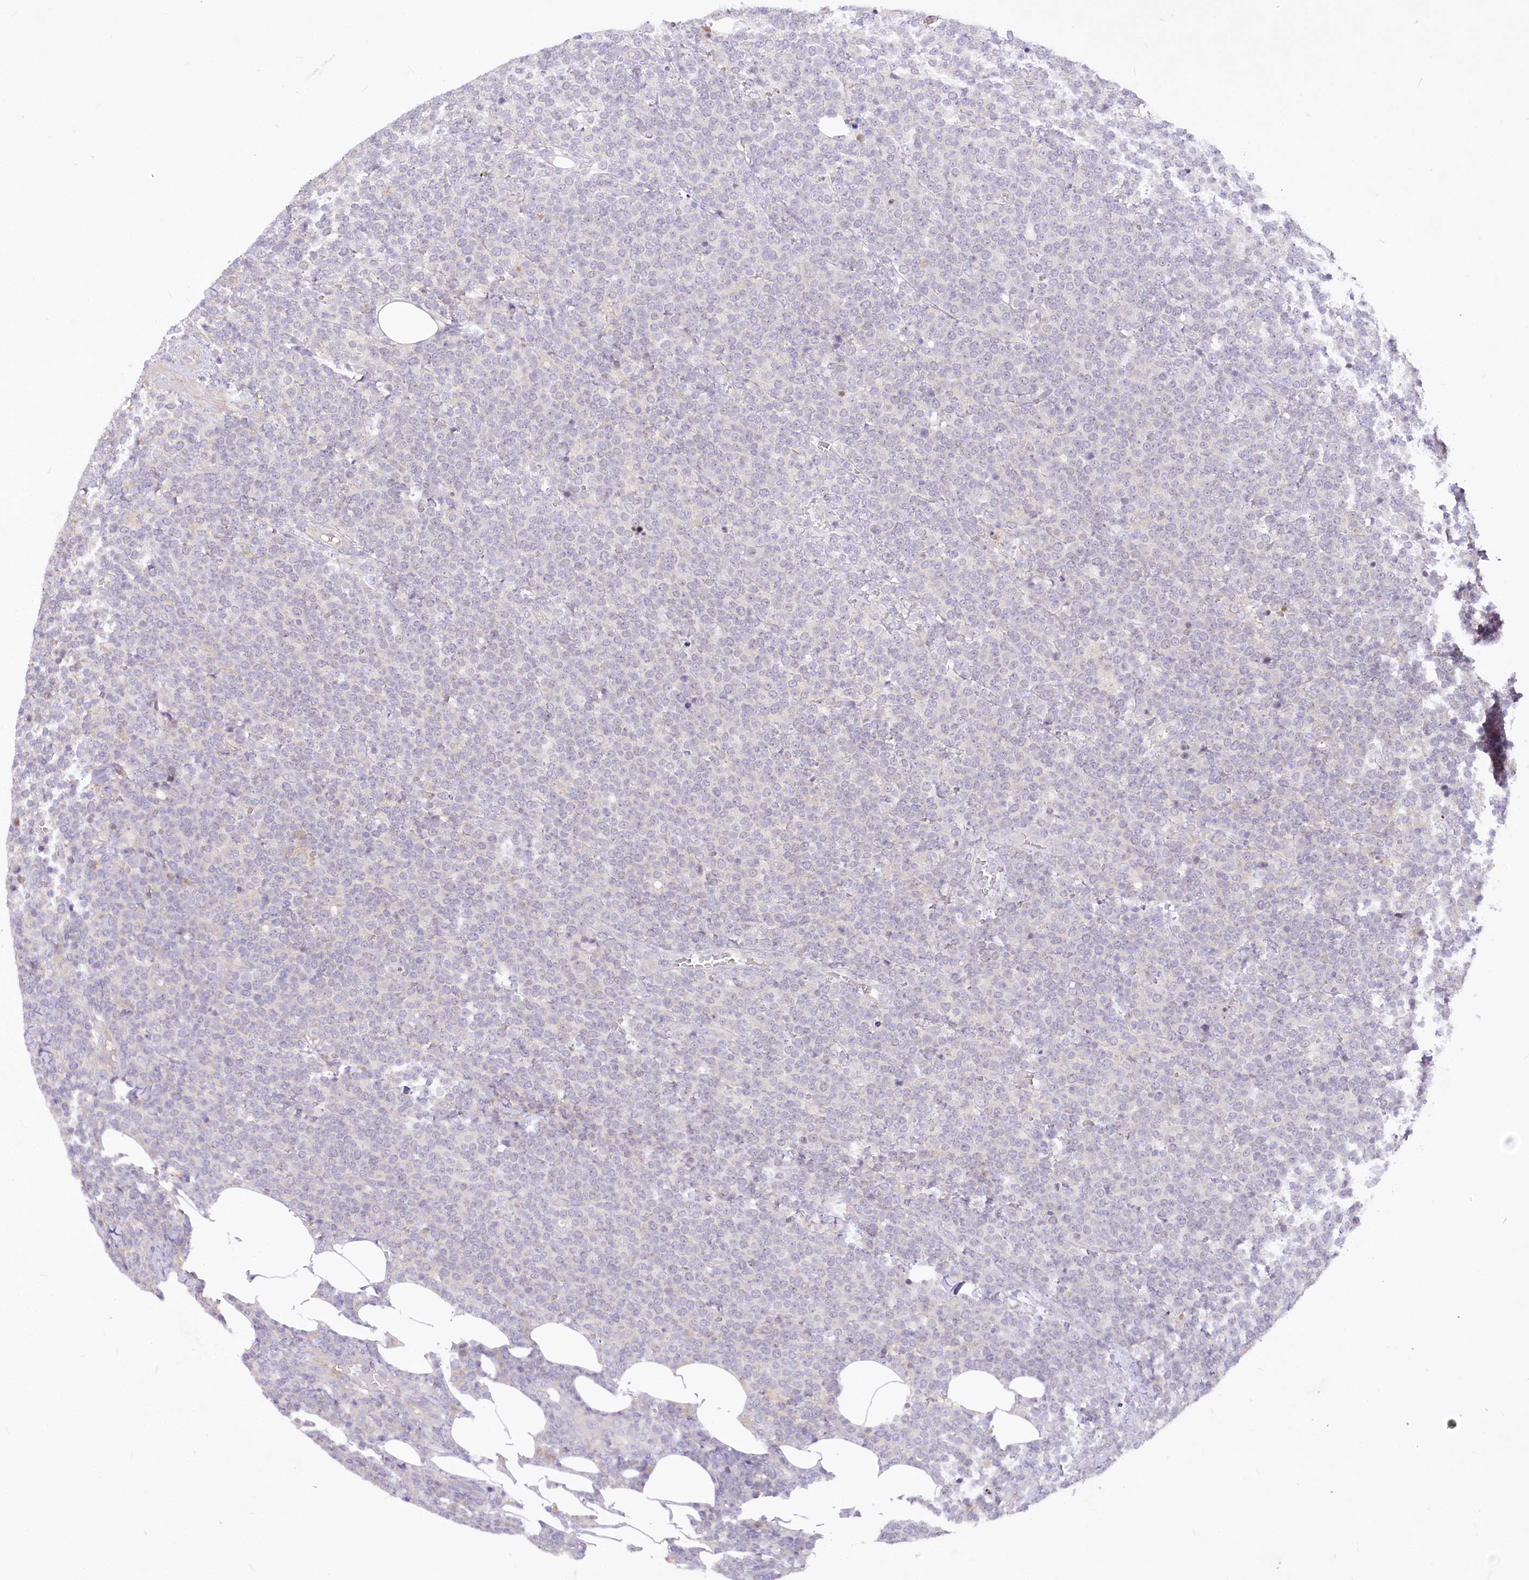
{"staining": {"intensity": "negative", "quantity": "none", "location": "none"}, "tissue": "lymphoma", "cell_type": "Tumor cells", "image_type": "cancer", "snomed": [{"axis": "morphology", "description": "Malignant lymphoma, non-Hodgkin's type, High grade"}, {"axis": "topography", "description": "Lymph node"}], "caption": "Protein analysis of malignant lymphoma, non-Hodgkin's type (high-grade) demonstrates no significant staining in tumor cells.", "gene": "EFHC2", "patient": {"sex": "male", "age": 61}}